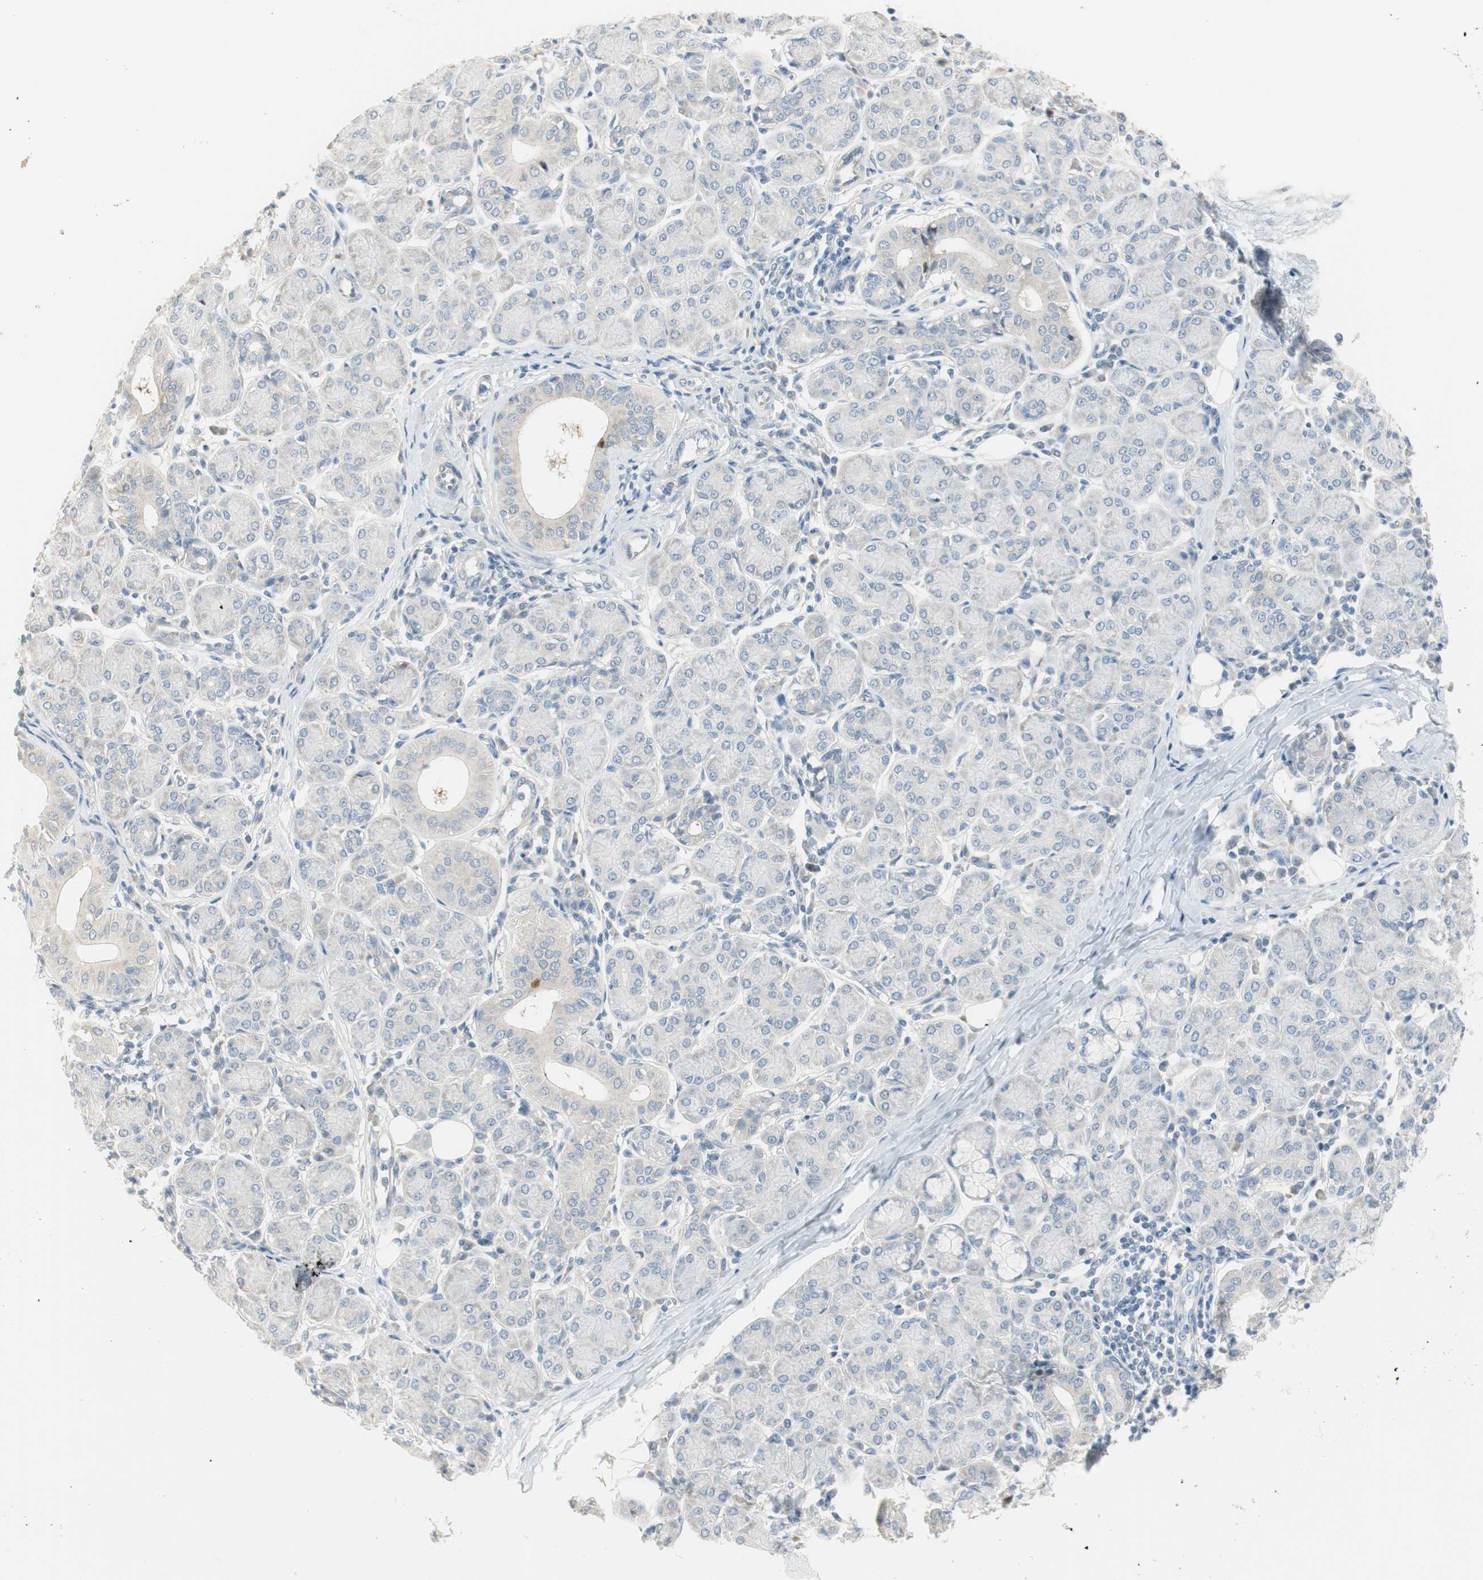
{"staining": {"intensity": "weak", "quantity": "<25%", "location": "cytoplasmic/membranous"}, "tissue": "salivary gland", "cell_type": "Glandular cells", "image_type": "normal", "snomed": [{"axis": "morphology", "description": "Normal tissue, NOS"}, {"axis": "morphology", "description": "Inflammation, NOS"}, {"axis": "topography", "description": "Lymph node"}, {"axis": "topography", "description": "Salivary gland"}], "caption": "Protein analysis of normal salivary gland reveals no significant staining in glandular cells. Brightfield microscopy of immunohistochemistry (IHC) stained with DAB (3,3'-diaminobenzidine) (brown) and hematoxylin (blue), captured at high magnification.", "gene": "STON1", "patient": {"sex": "male", "age": 3}}